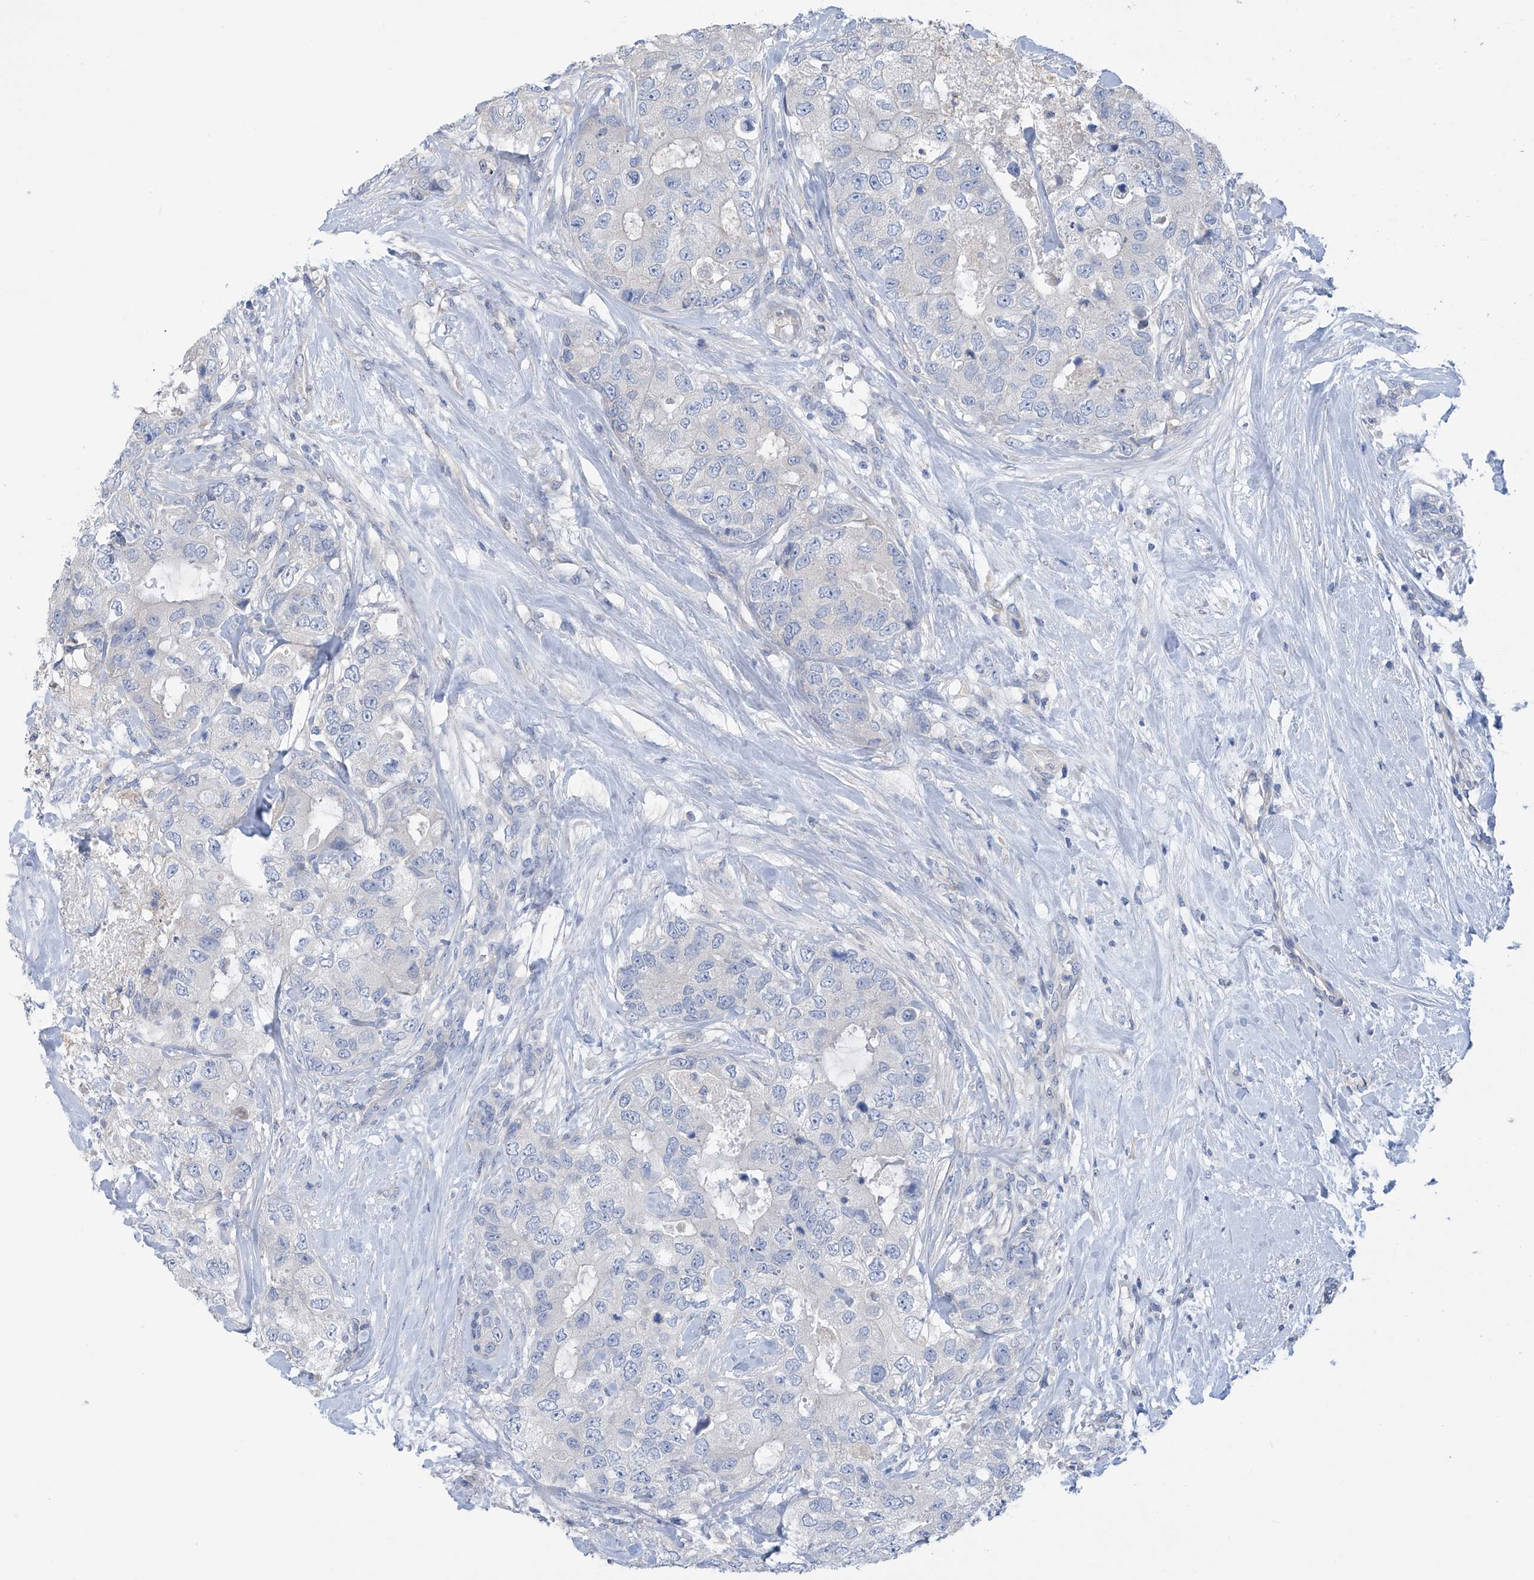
{"staining": {"intensity": "negative", "quantity": "none", "location": "none"}, "tissue": "breast cancer", "cell_type": "Tumor cells", "image_type": "cancer", "snomed": [{"axis": "morphology", "description": "Duct carcinoma"}, {"axis": "topography", "description": "Breast"}], "caption": "DAB immunohistochemical staining of human breast cancer (invasive ductal carcinoma) shows no significant expression in tumor cells.", "gene": "PHACTR4", "patient": {"sex": "female", "age": 62}}